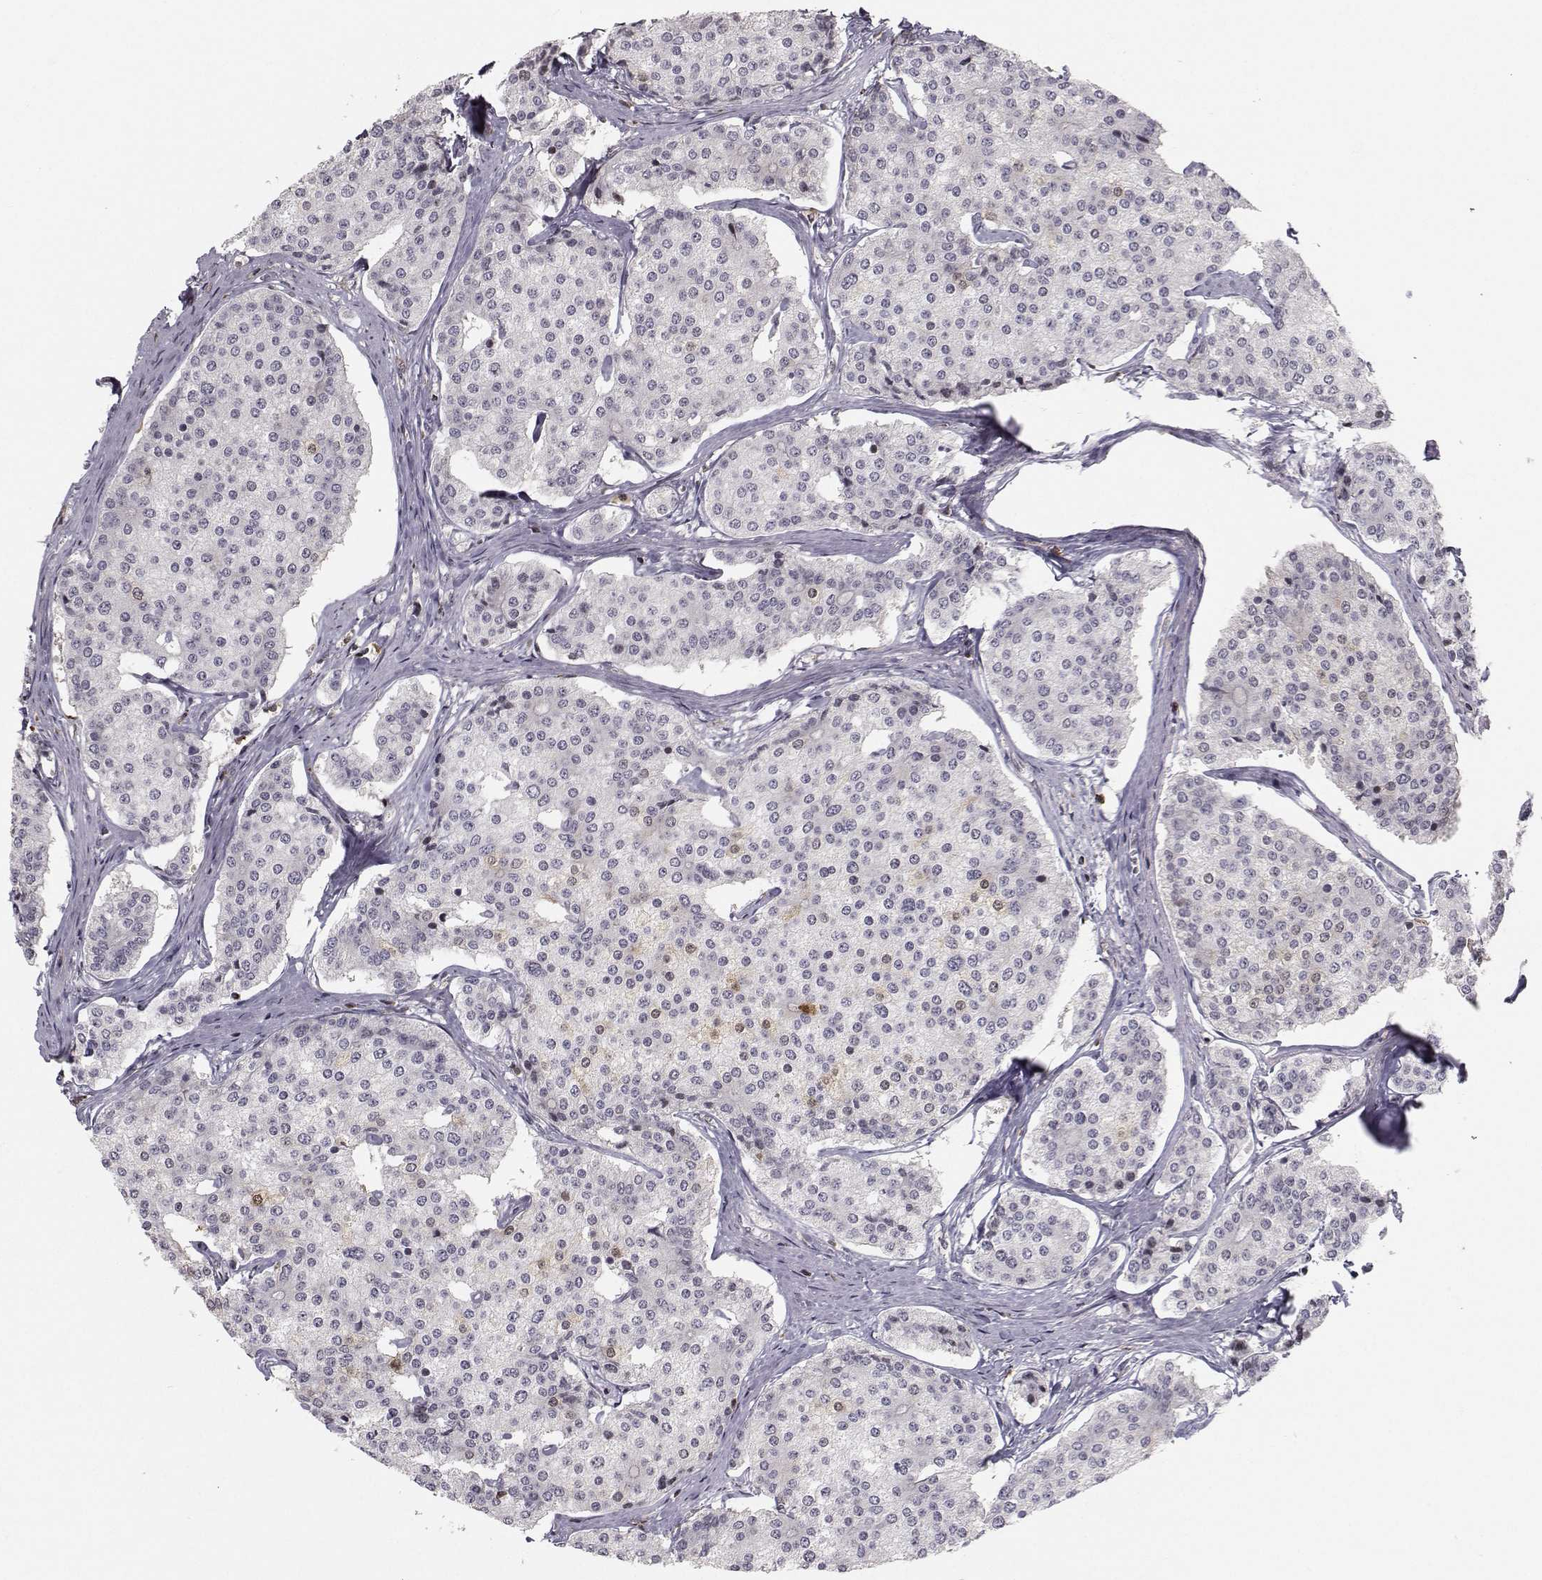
{"staining": {"intensity": "negative", "quantity": "none", "location": "none"}, "tissue": "carcinoid", "cell_type": "Tumor cells", "image_type": "cancer", "snomed": [{"axis": "morphology", "description": "Carcinoid, malignant, NOS"}, {"axis": "topography", "description": "Small intestine"}], "caption": "Immunohistochemistry (IHC) image of carcinoid stained for a protein (brown), which displays no staining in tumor cells. (Brightfield microscopy of DAB IHC at high magnification).", "gene": "PCP4L1", "patient": {"sex": "female", "age": 65}}